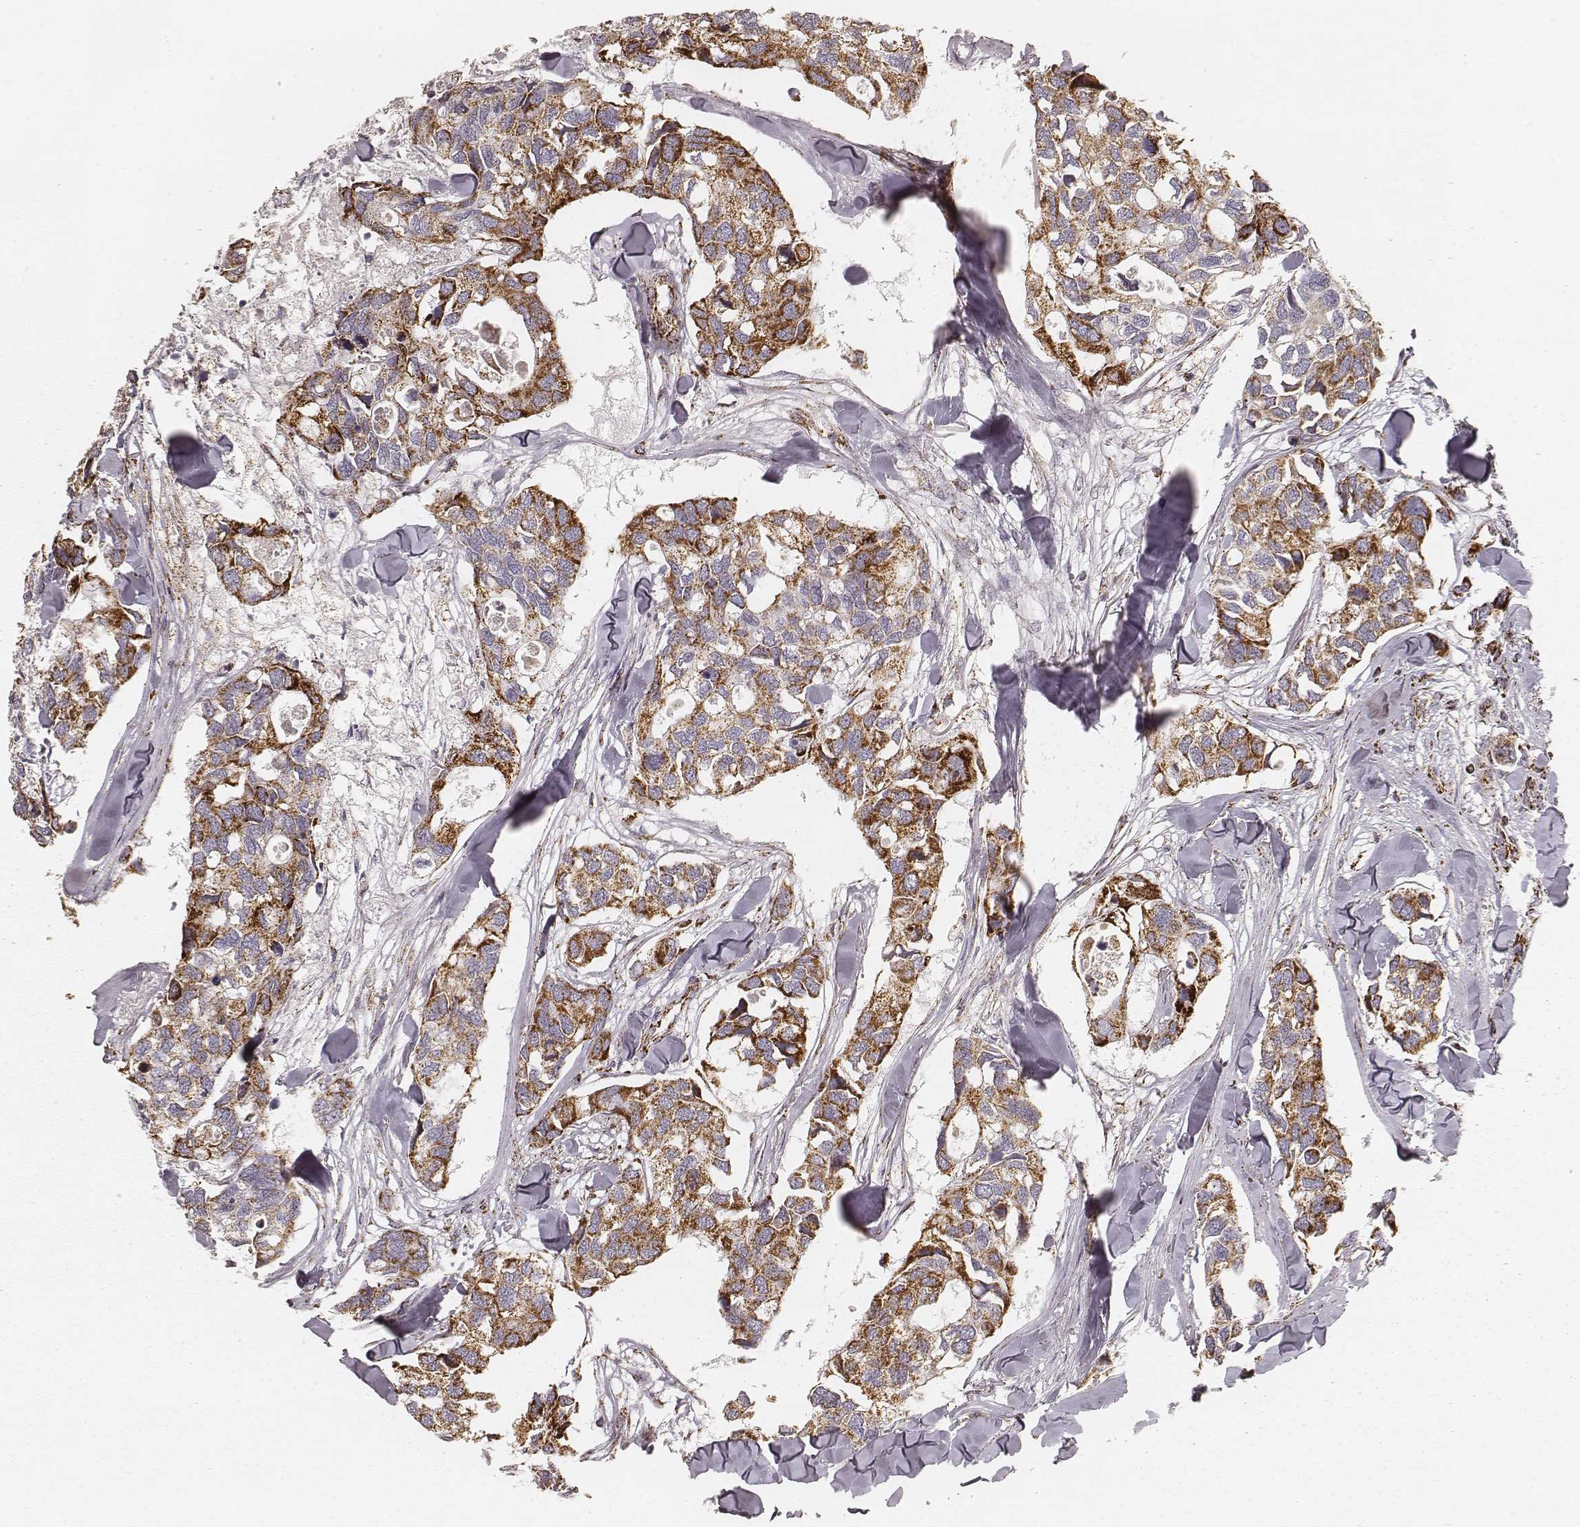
{"staining": {"intensity": "strong", "quantity": ">75%", "location": "cytoplasmic/membranous"}, "tissue": "breast cancer", "cell_type": "Tumor cells", "image_type": "cancer", "snomed": [{"axis": "morphology", "description": "Duct carcinoma"}, {"axis": "topography", "description": "Breast"}], "caption": "Breast infiltrating ductal carcinoma was stained to show a protein in brown. There is high levels of strong cytoplasmic/membranous expression in approximately >75% of tumor cells. (DAB (3,3'-diaminobenzidine) = brown stain, brightfield microscopy at high magnification).", "gene": "CS", "patient": {"sex": "female", "age": 83}}